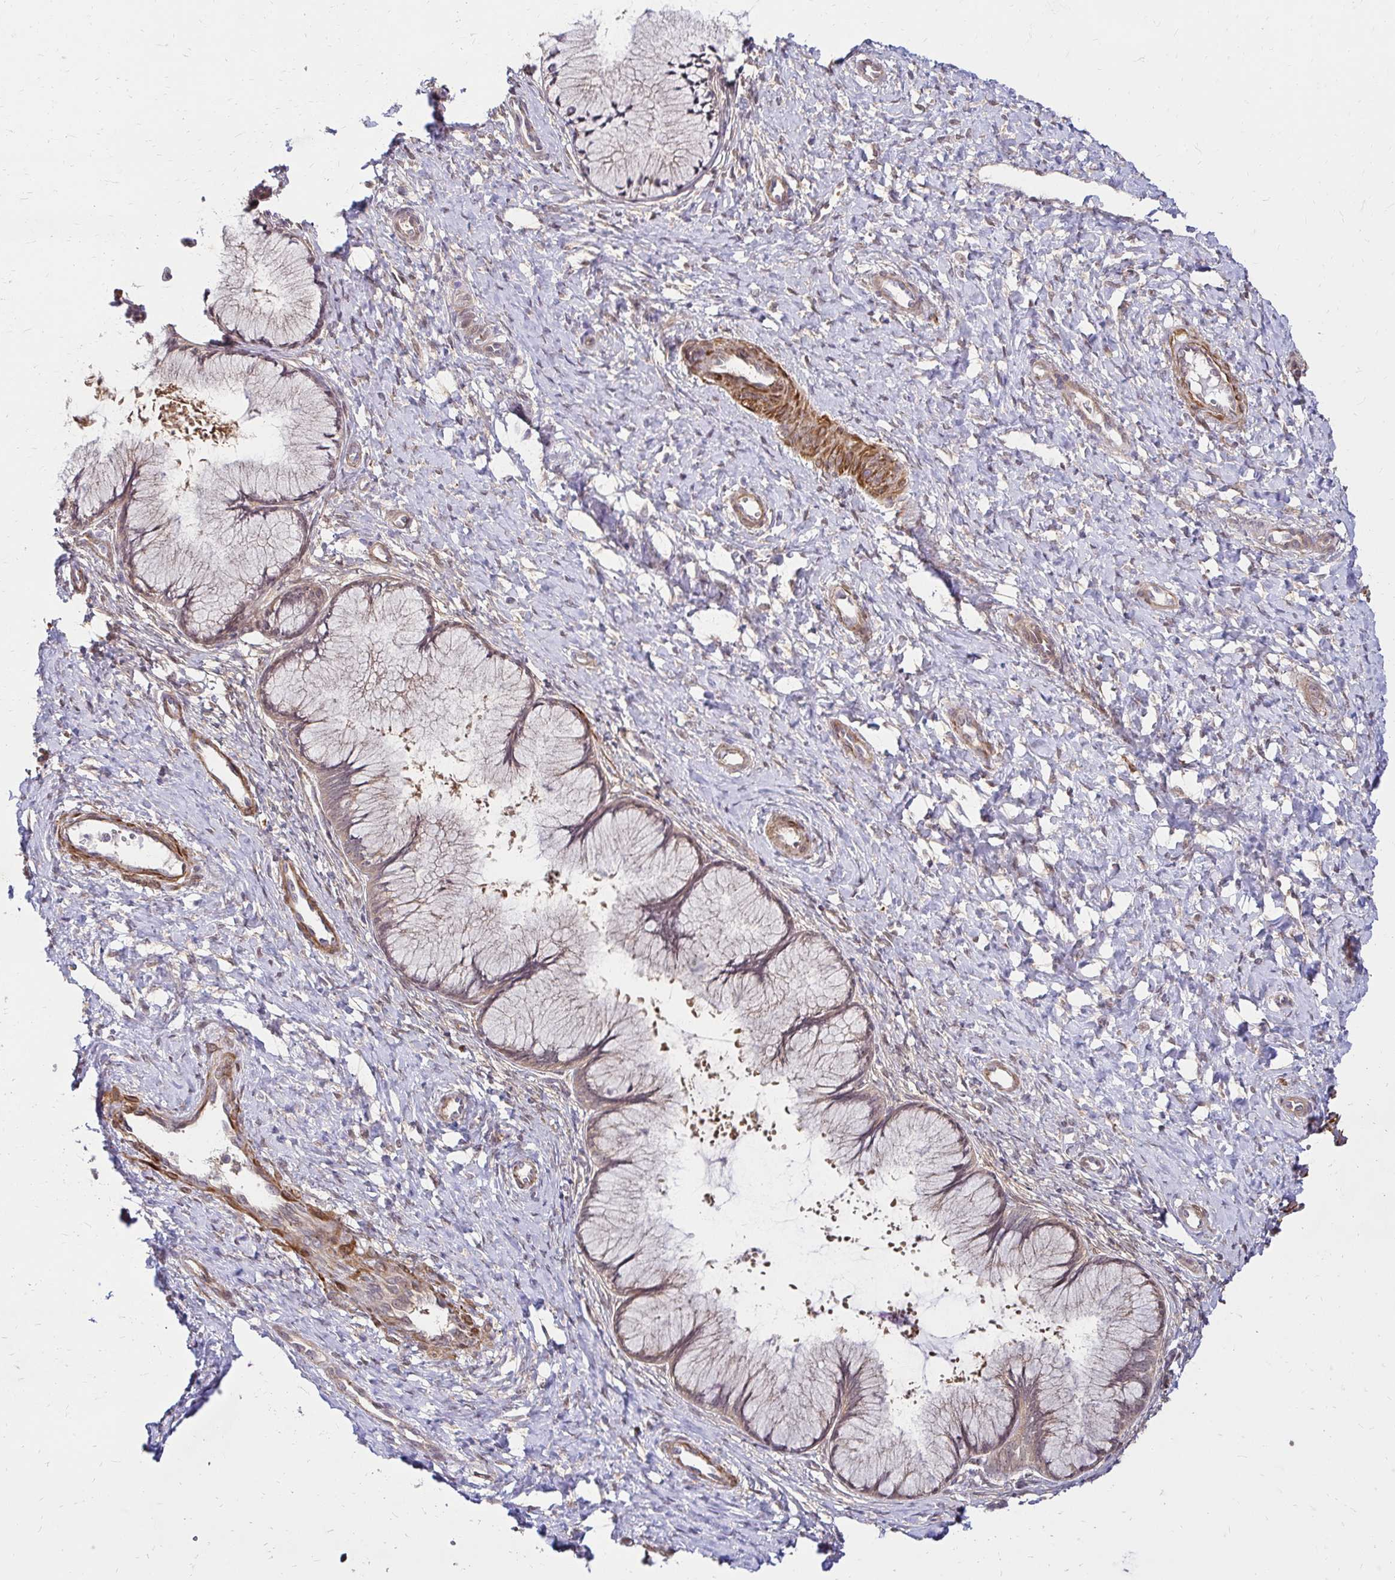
{"staining": {"intensity": "weak", "quantity": "25%-75%", "location": "cytoplasmic/membranous"}, "tissue": "cervix", "cell_type": "Glandular cells", "image_type": "normal", "snomed": [{"axis": "morphology", "description": "Normal tissue, NOS"}, {"axis": "topography", "description": "Cervix"}], "caption": "Benign cervix demonstrates weak cytoplasmic/membranous positivity in about 25%-75% of glandular cells.", "gene": "YAP1", "patient": {"sex": "female", "age": 37}}